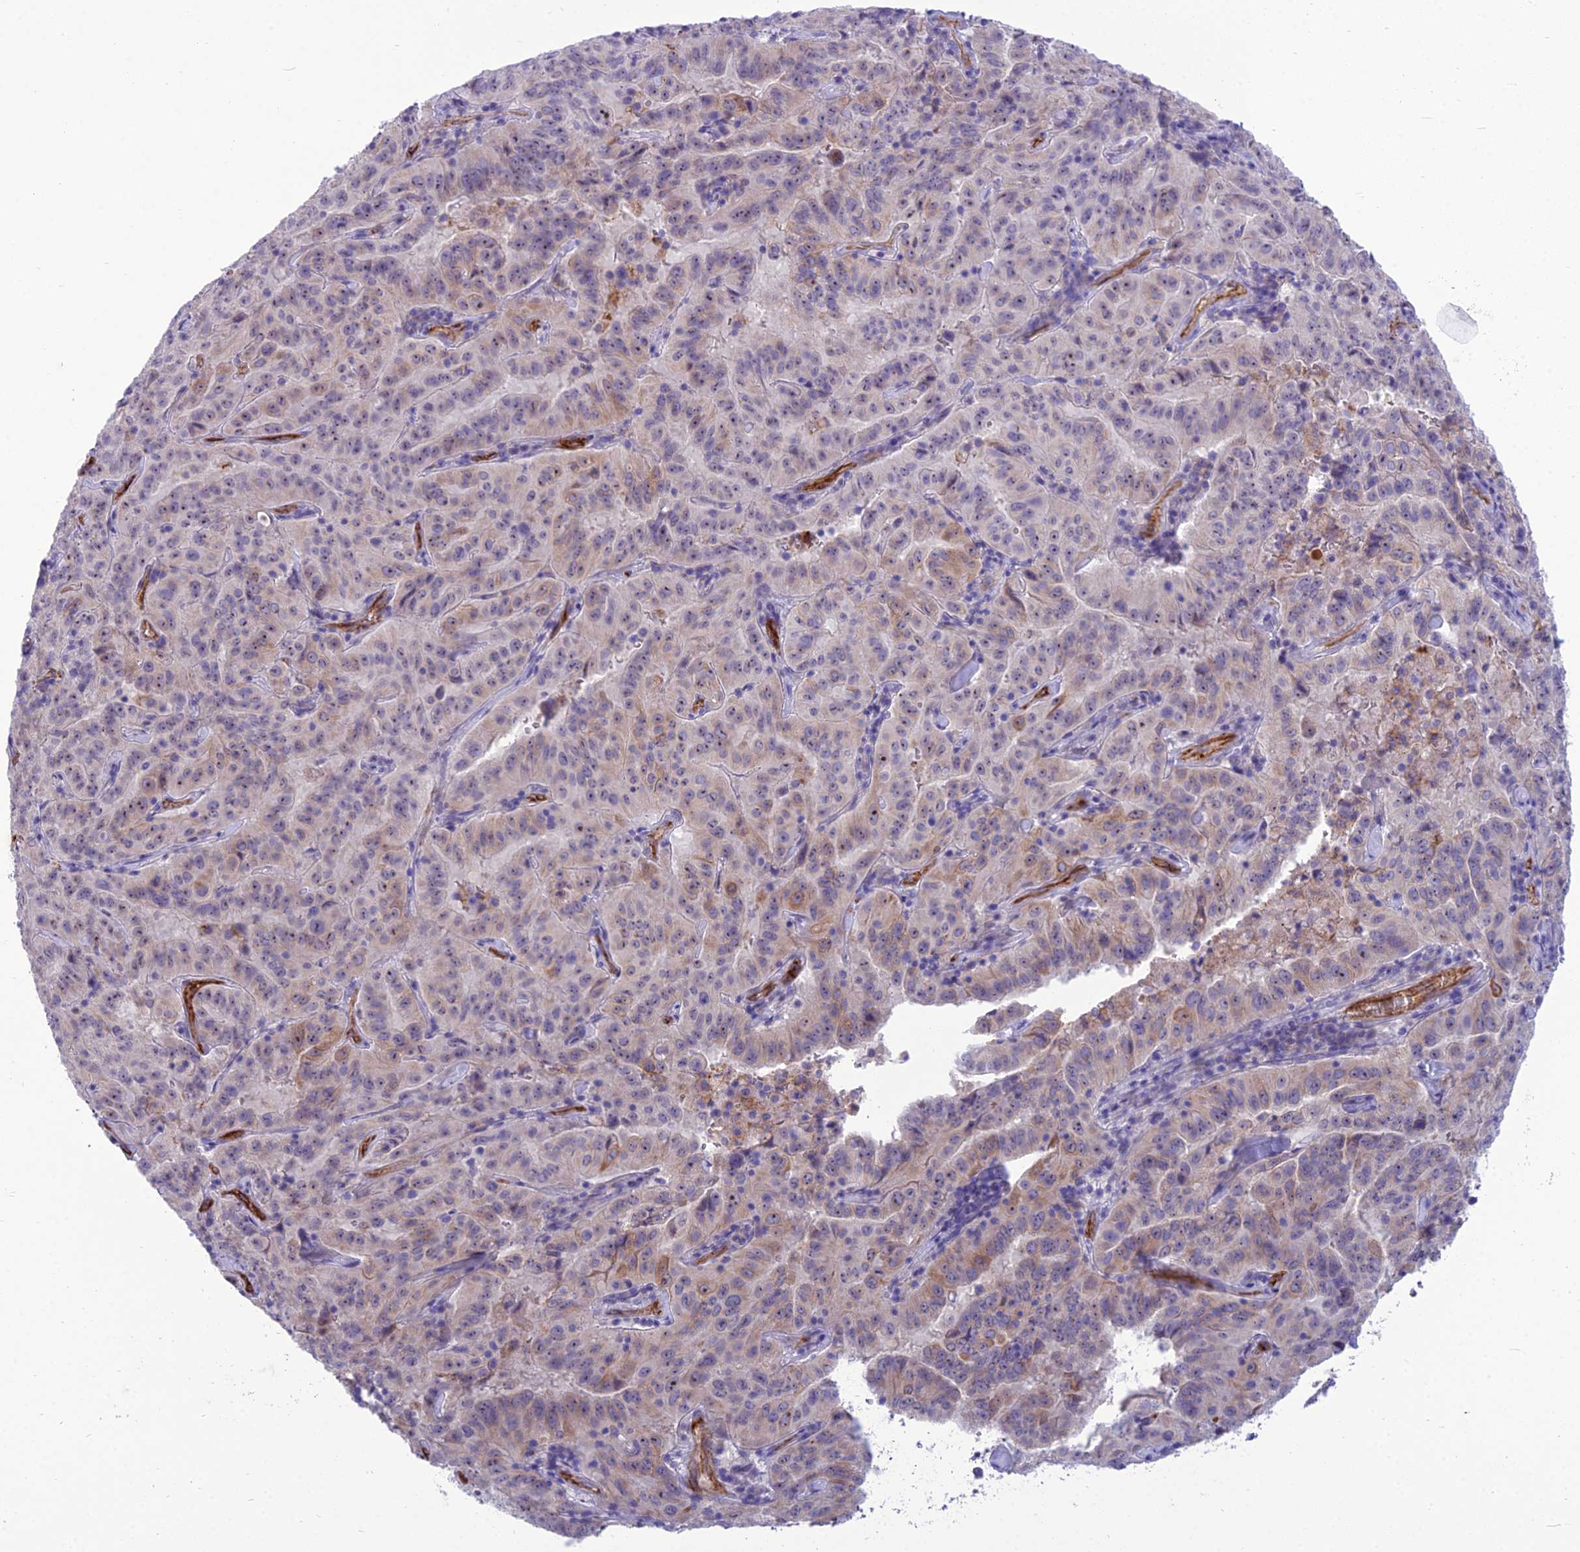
{"staining": {"intensity": "weak", "quantity": "25%-75%", "location": "cytoplasmic/membranous,nuclear"}, "tissue": "pancreatic cancer", "cell_type": "Tumor cells", "image_type": "cancer", "snomed": [{"axis": "morphology", "description": "Adenocarcinoma, NOS"}, {"axis": "topography", "description": "Pancreas"}], "caption": "Pancreatic cancer was stained to show a protein in brown. There is low levels of weak cytoplasmic/membranous and nuclear positivity in approximately 25%-75% of tumor cells.", "gene": "BBS7", "patient": {"sex": "male", "age": 63}}